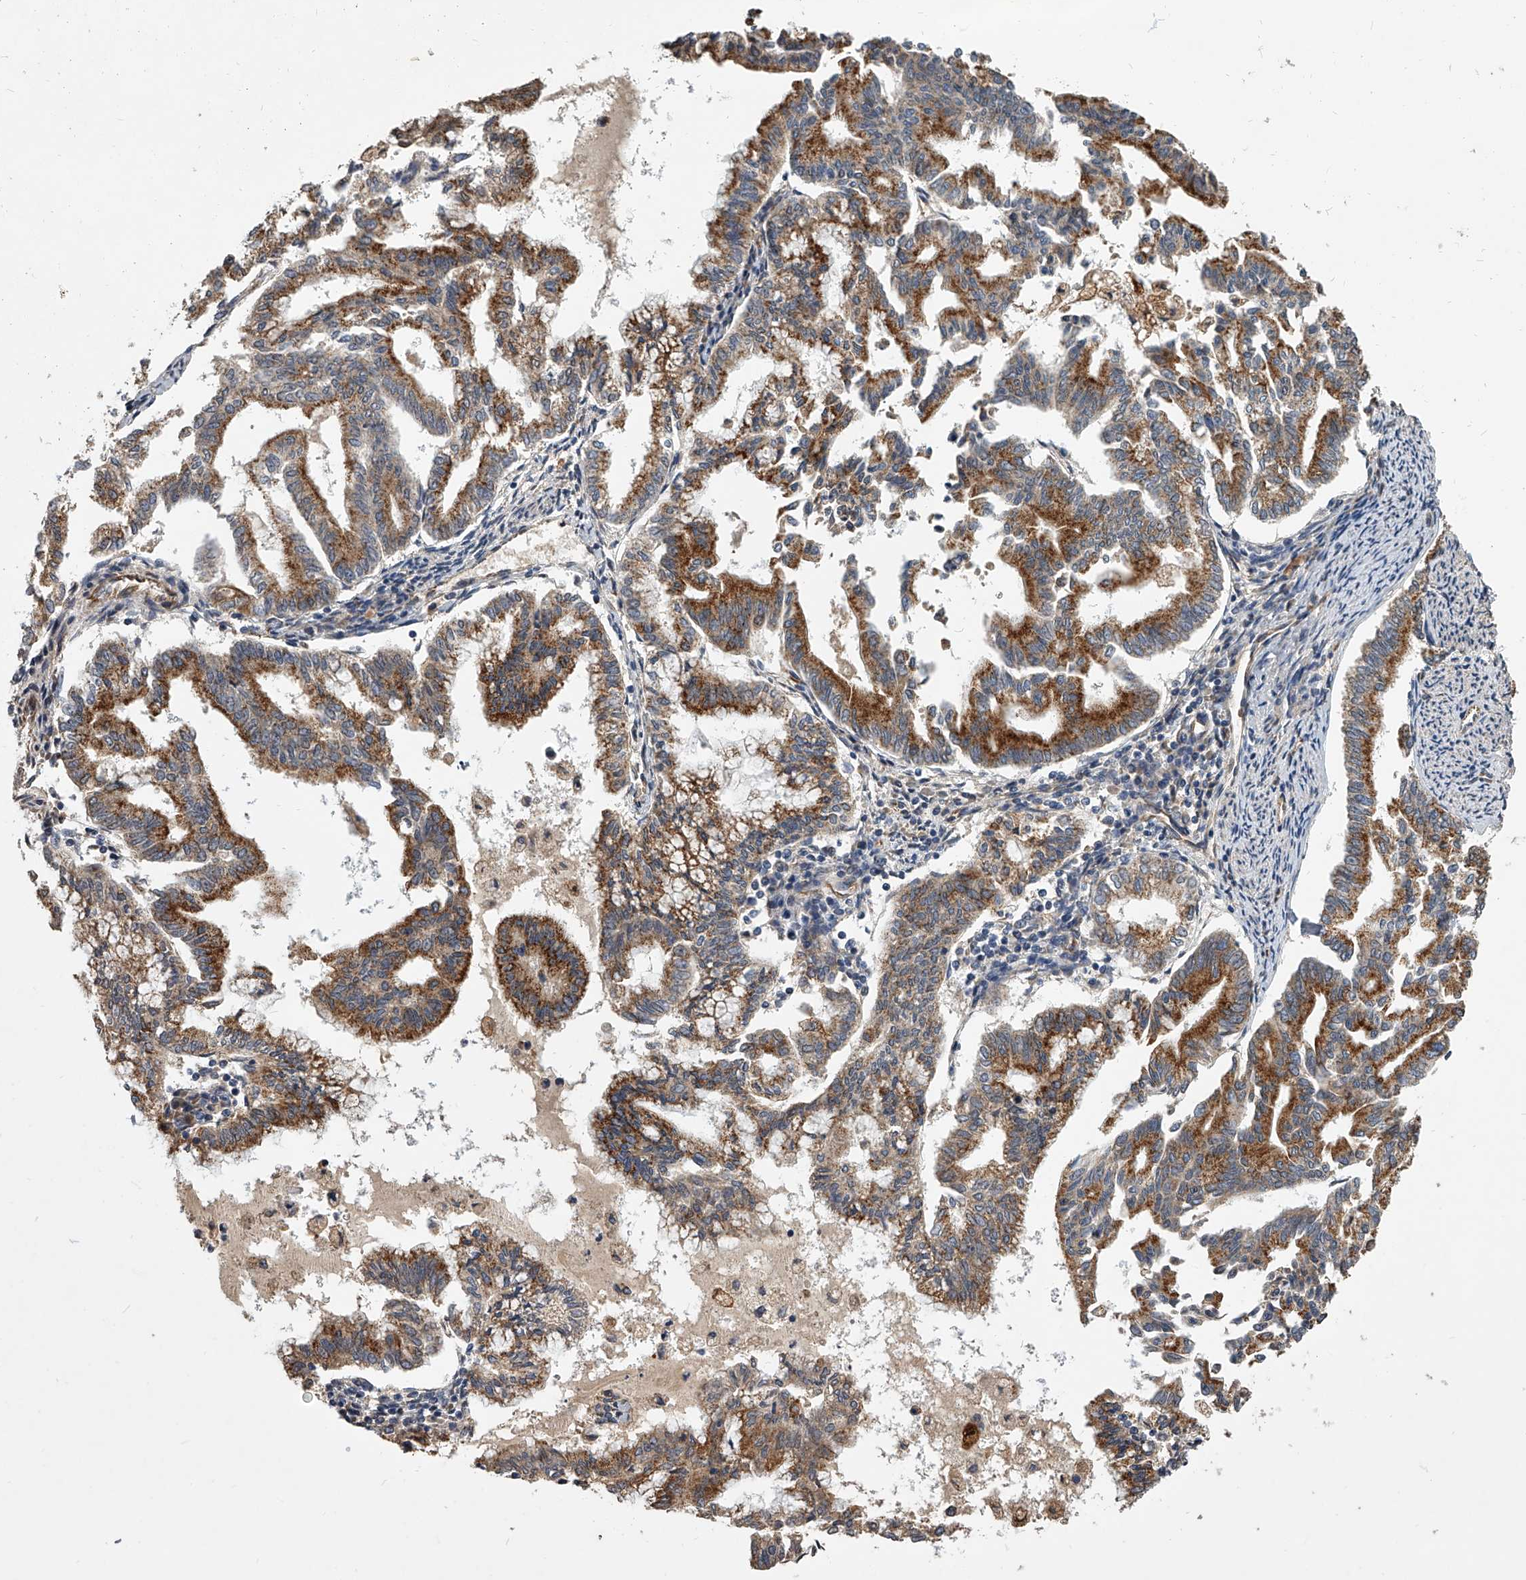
{"staining": {"intensity": "strong", "quantity": "25%-75%", "location": "cytoplasmic/membranous"}, "tissue": "endometrial cancer", "cell_type": "Tumor cells", "image_type": "cancer", "snomed": [{"axis": "morphology", "description": "Adenocarcinoma, NOS"}, {"axis": "topography", "description": "Endometrium"}], "caption": "Immunohistochemistry of human endometrial adenocarcinoma displays high levels of strong cytoplasmic/membranous expression in approximately 25%-75% of tumor cells.", "gene": "EXOC4", "patient": {"sex": "female", "age": 79}}